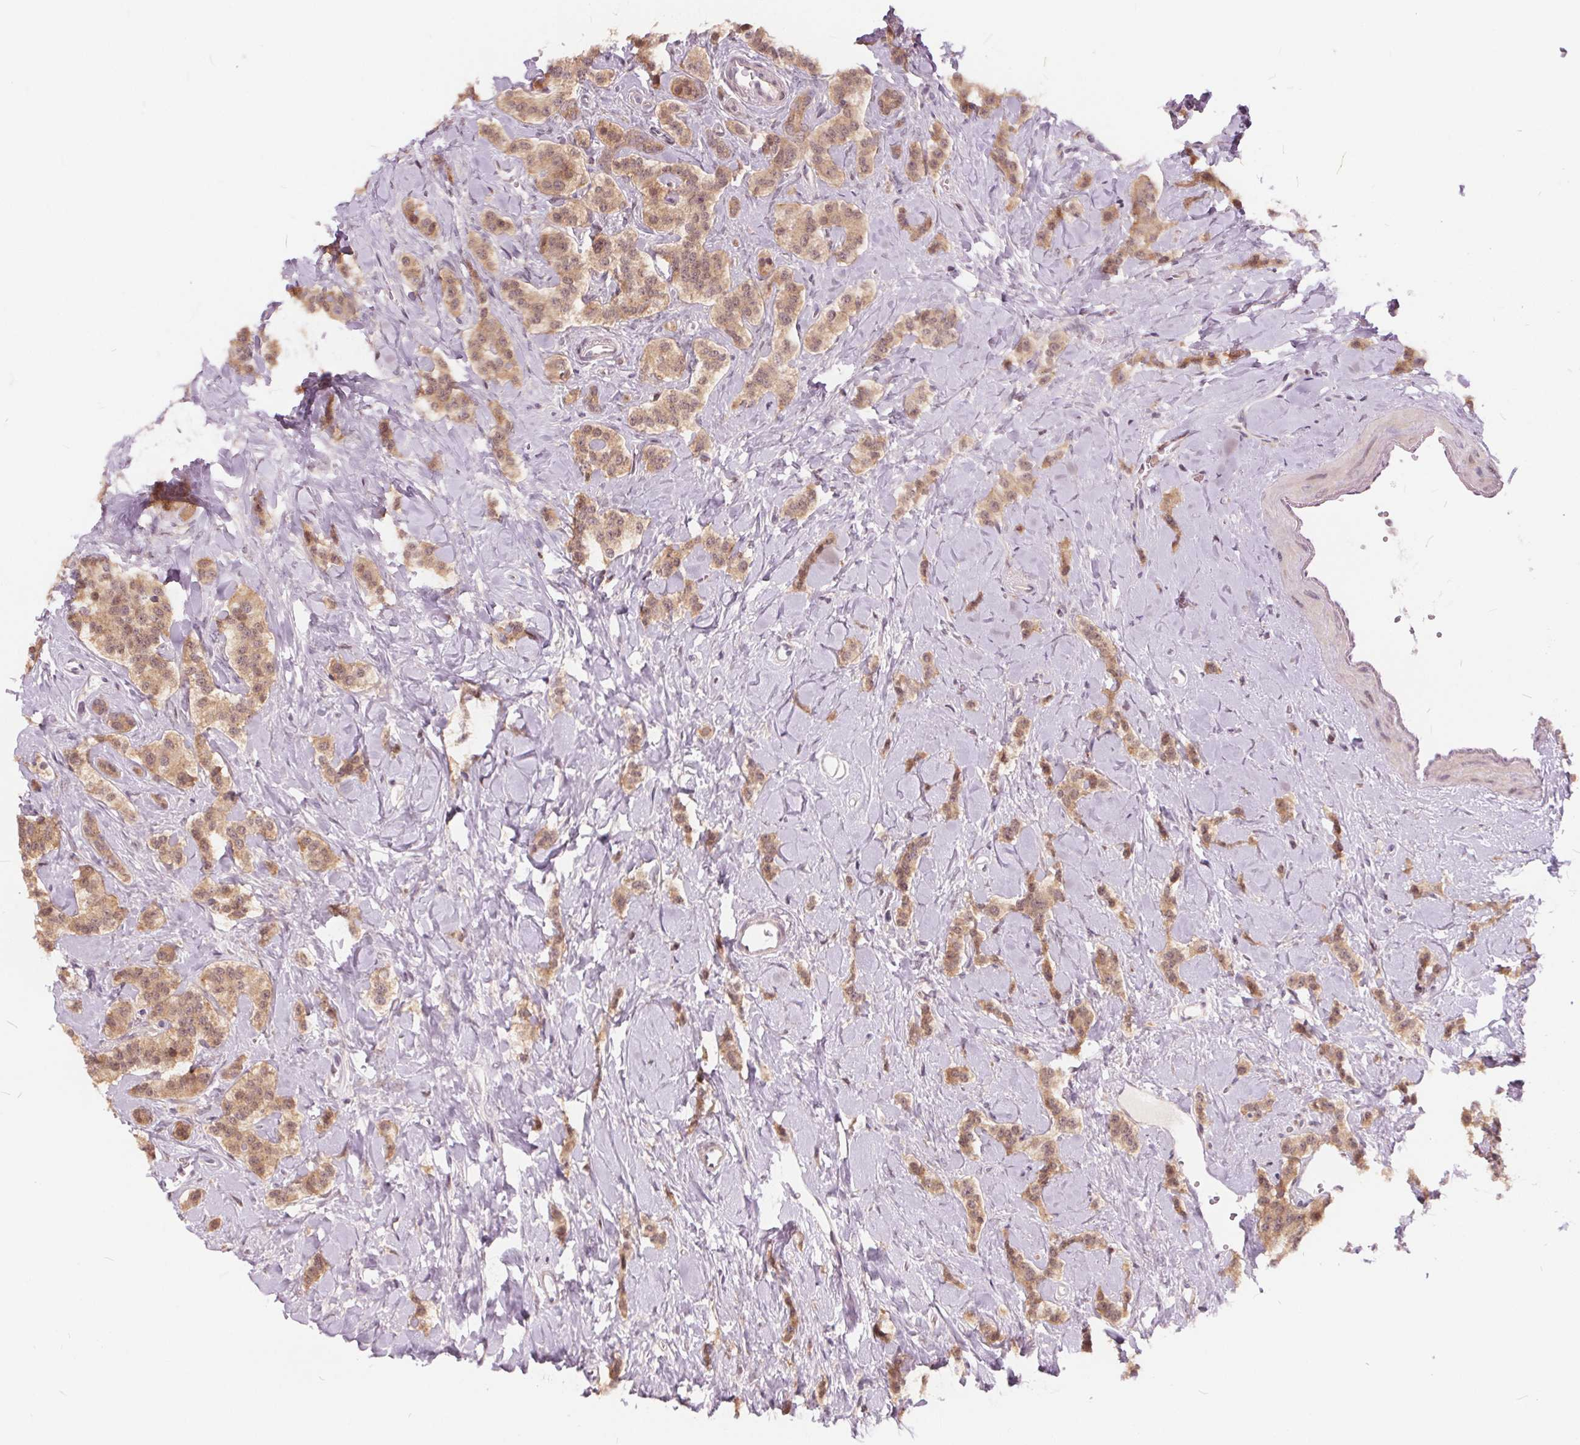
{"staining": {"intensity": "moderate", "quantity": ">75%", "location": "cytoplasmic/membranous,nuclear"}, "tissue": "carcinoid", "cell_type": "Tumor cells", "image_type": "cancer", "snomed": [{"axis": "morphology", "description": "Normal tissue, NOS"}, {"axis": "morphology", "description": "Carcinoid, malignant, NOS"}, {"axis": "topography", "description": "Pancreas"}], "caption": "Moderate cytoplasmic/membranous and nuclear positivity is identified in about >75% of tumor cells in carcinoid (malignant).", "gene": "HIF1AN", "patient": {"sex": "male", "age": 36}}